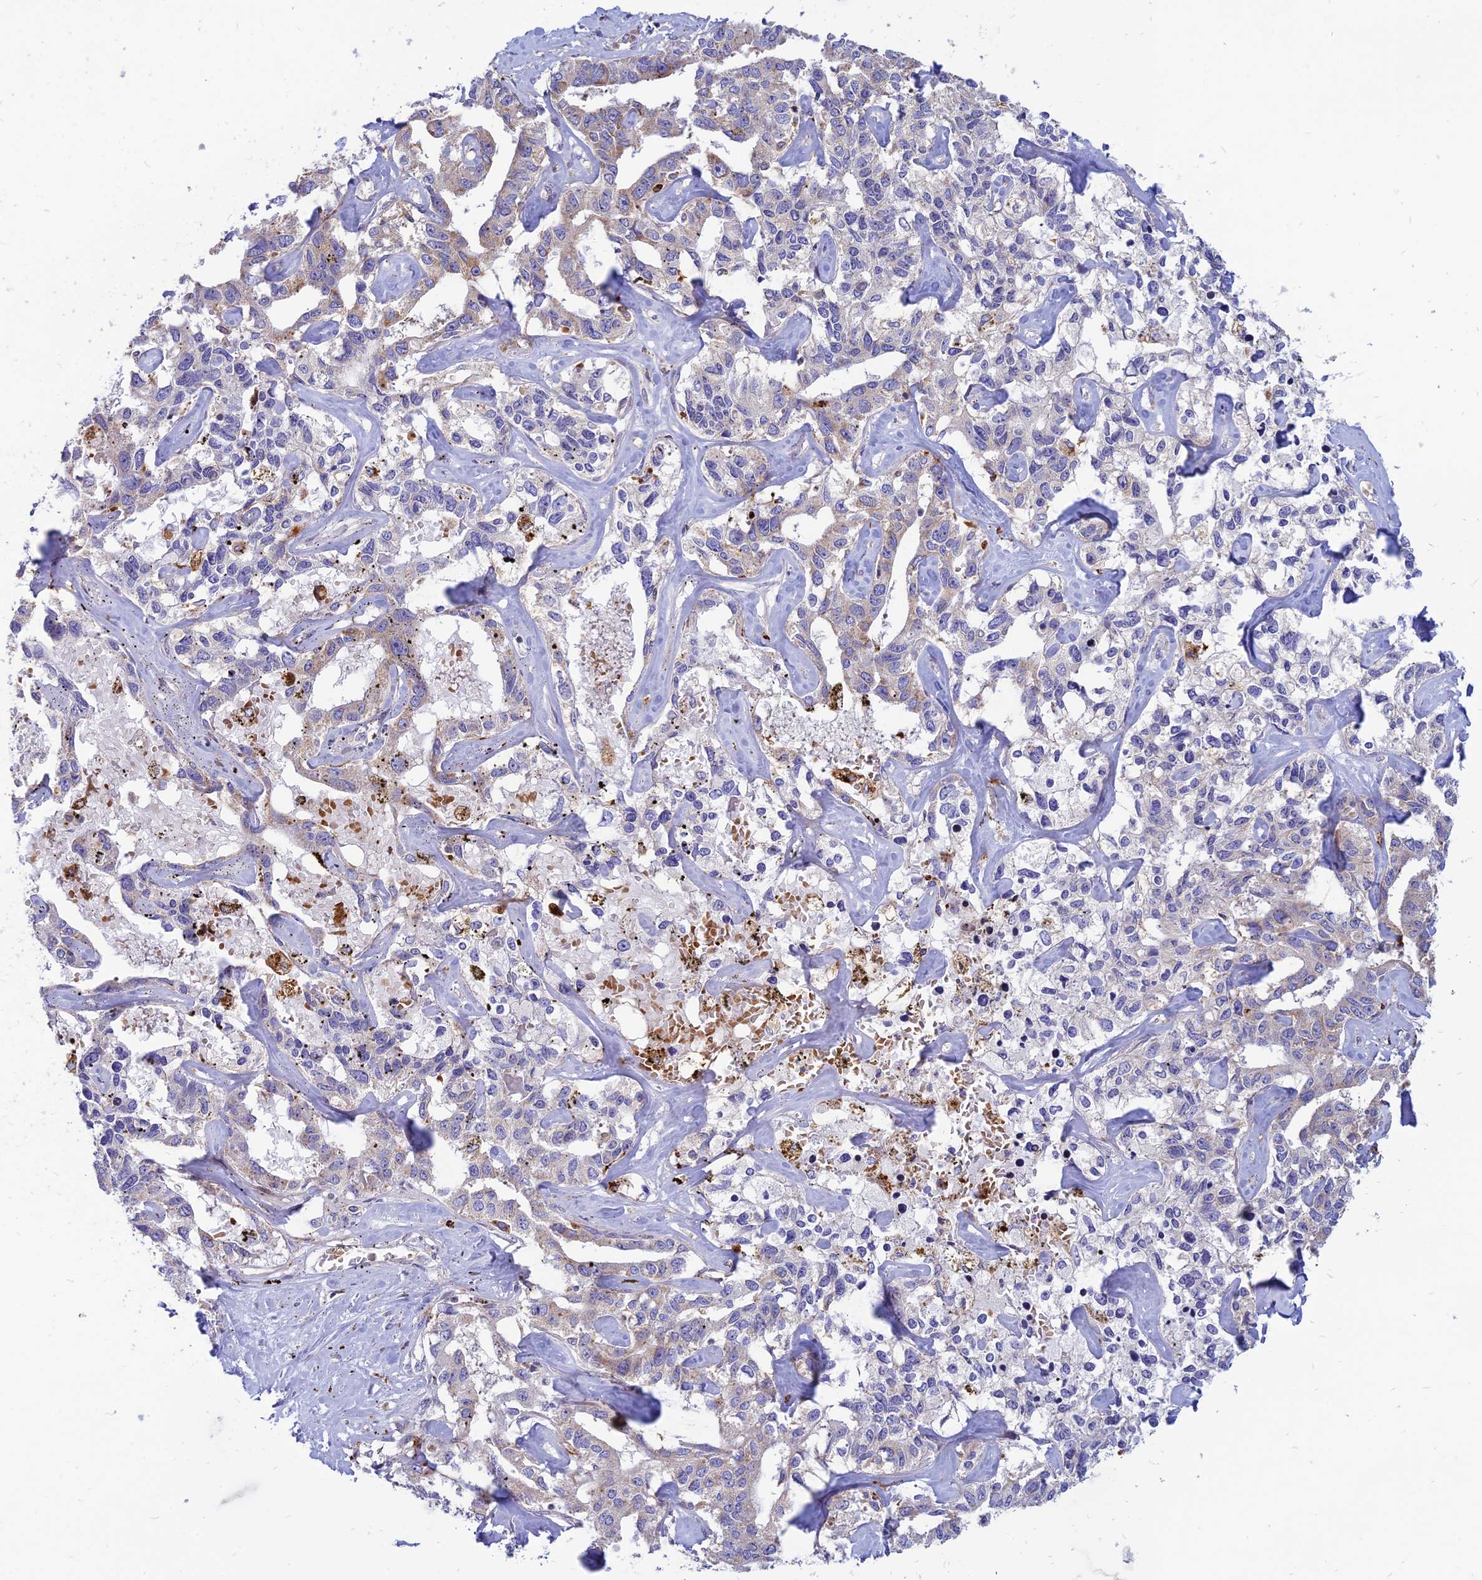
{"staining": {"intensity": "weak", "quantity": "<25%", "location": "cytoplasmic/membranous"}, "tissue": "liver cancer", "cell_type": "Tumor cells", "image_type": "cancer", "snomed": [{"axis": "morphology", "description": "Cholangiocarcinoma"}, {"axis": "topography", "description": "Liver"}], "caption": "This is a photomicrograph of immunohistochemistry staining of cholangiocarcinoma (liver), which shows no expression in tumor cells.", "gene": "PHKA2", "patient": {"sex": "male", "age": 59}}